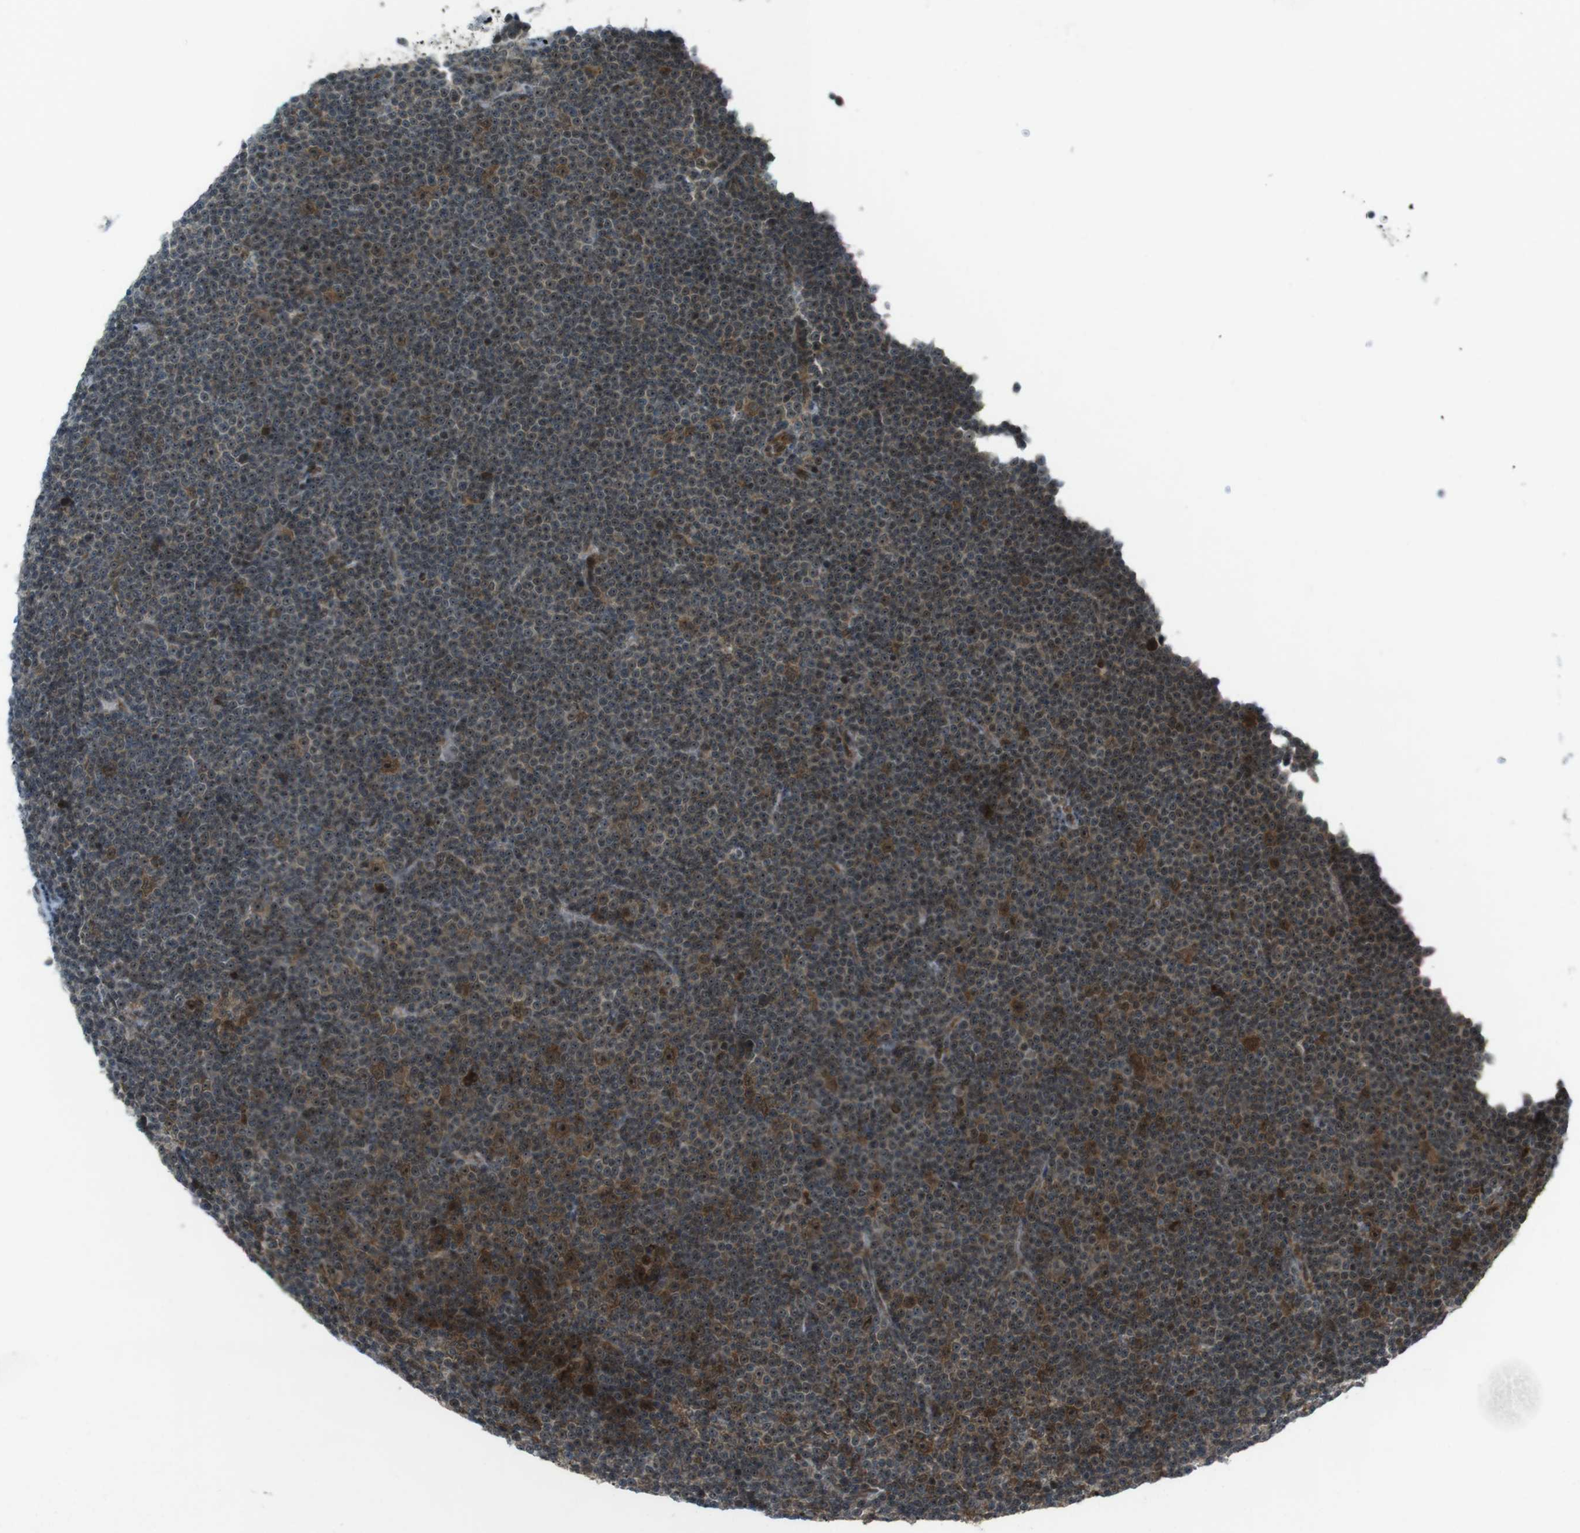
{"staining": {"intensity": "moderate", "quantity": ">75%", "location": "cytoplasmic/membranous,nuclear"}, "tissue": "lymphoma", "cell_type": "Tumor cells", "image_type": "cancer", "snomed": [{"axis": "morphology", "description": "Malignant lymphoma, non-Hodgkin's type, Low grade"}, {"axis": "topography", "description": "Lymph node"}], "caption": "IHC micrograph of malignant lymphoma, non-Hodgkin's type (low-grade) stained for a protein (brown), which demonstrates medium levels of moderate cytoplasmic/membranous and nuclear expression in about >75% of tumor cells.", "gene": "CSNK1D", "patient": {"sex": "female", "age": 67}}